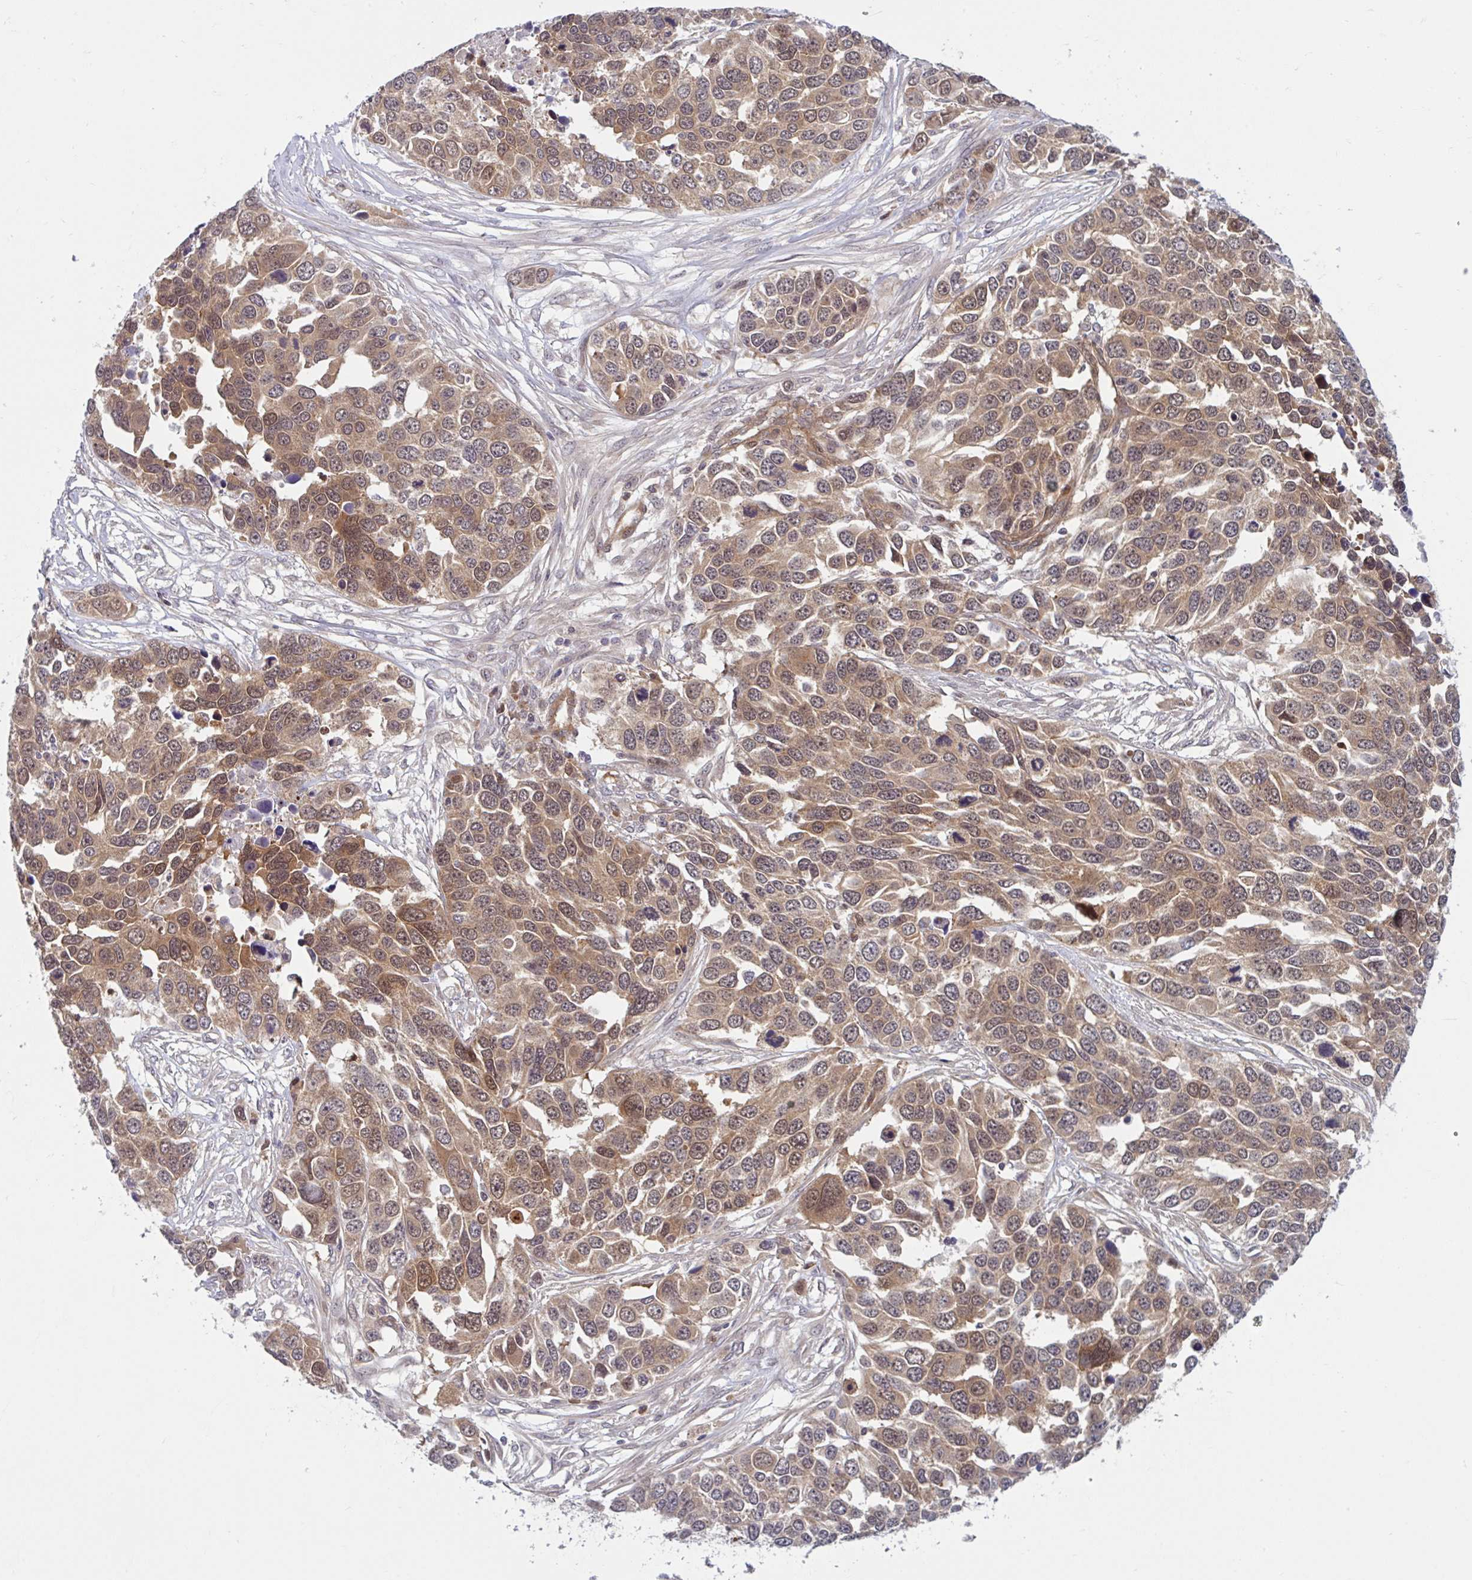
{"staining": {"intensity": "moderate", "quantity": ">75%", "location": "cytoplasmic/membranous,nuclear"}, "tissue": "ovarian cancer", "cell_type": "Tumor cells", "image_type": "cancer", "snomed": [{"axis": "morphology", "description": "Cystadenocarcinoma, serous, NOS"}, {"axis": "topography", "description": "Ovary"}], "caption": "High-magnification brightfield microscopy of ovarian cancer stained with DAB (3,3'-diaminobenzidine) (brown) and counterstained with hematoxylin (blue). tumor cells exhibit moderate cytoplasmic/membranous and nuclear staining is appreciated in approximately>75% of cells. The staining was performed using DAB, with brown indicating positive protein expression. Nuclei are stained blue with hematoxylin.", "gene": "HMBS", "patient": {"sex": "female", "age": 76}}